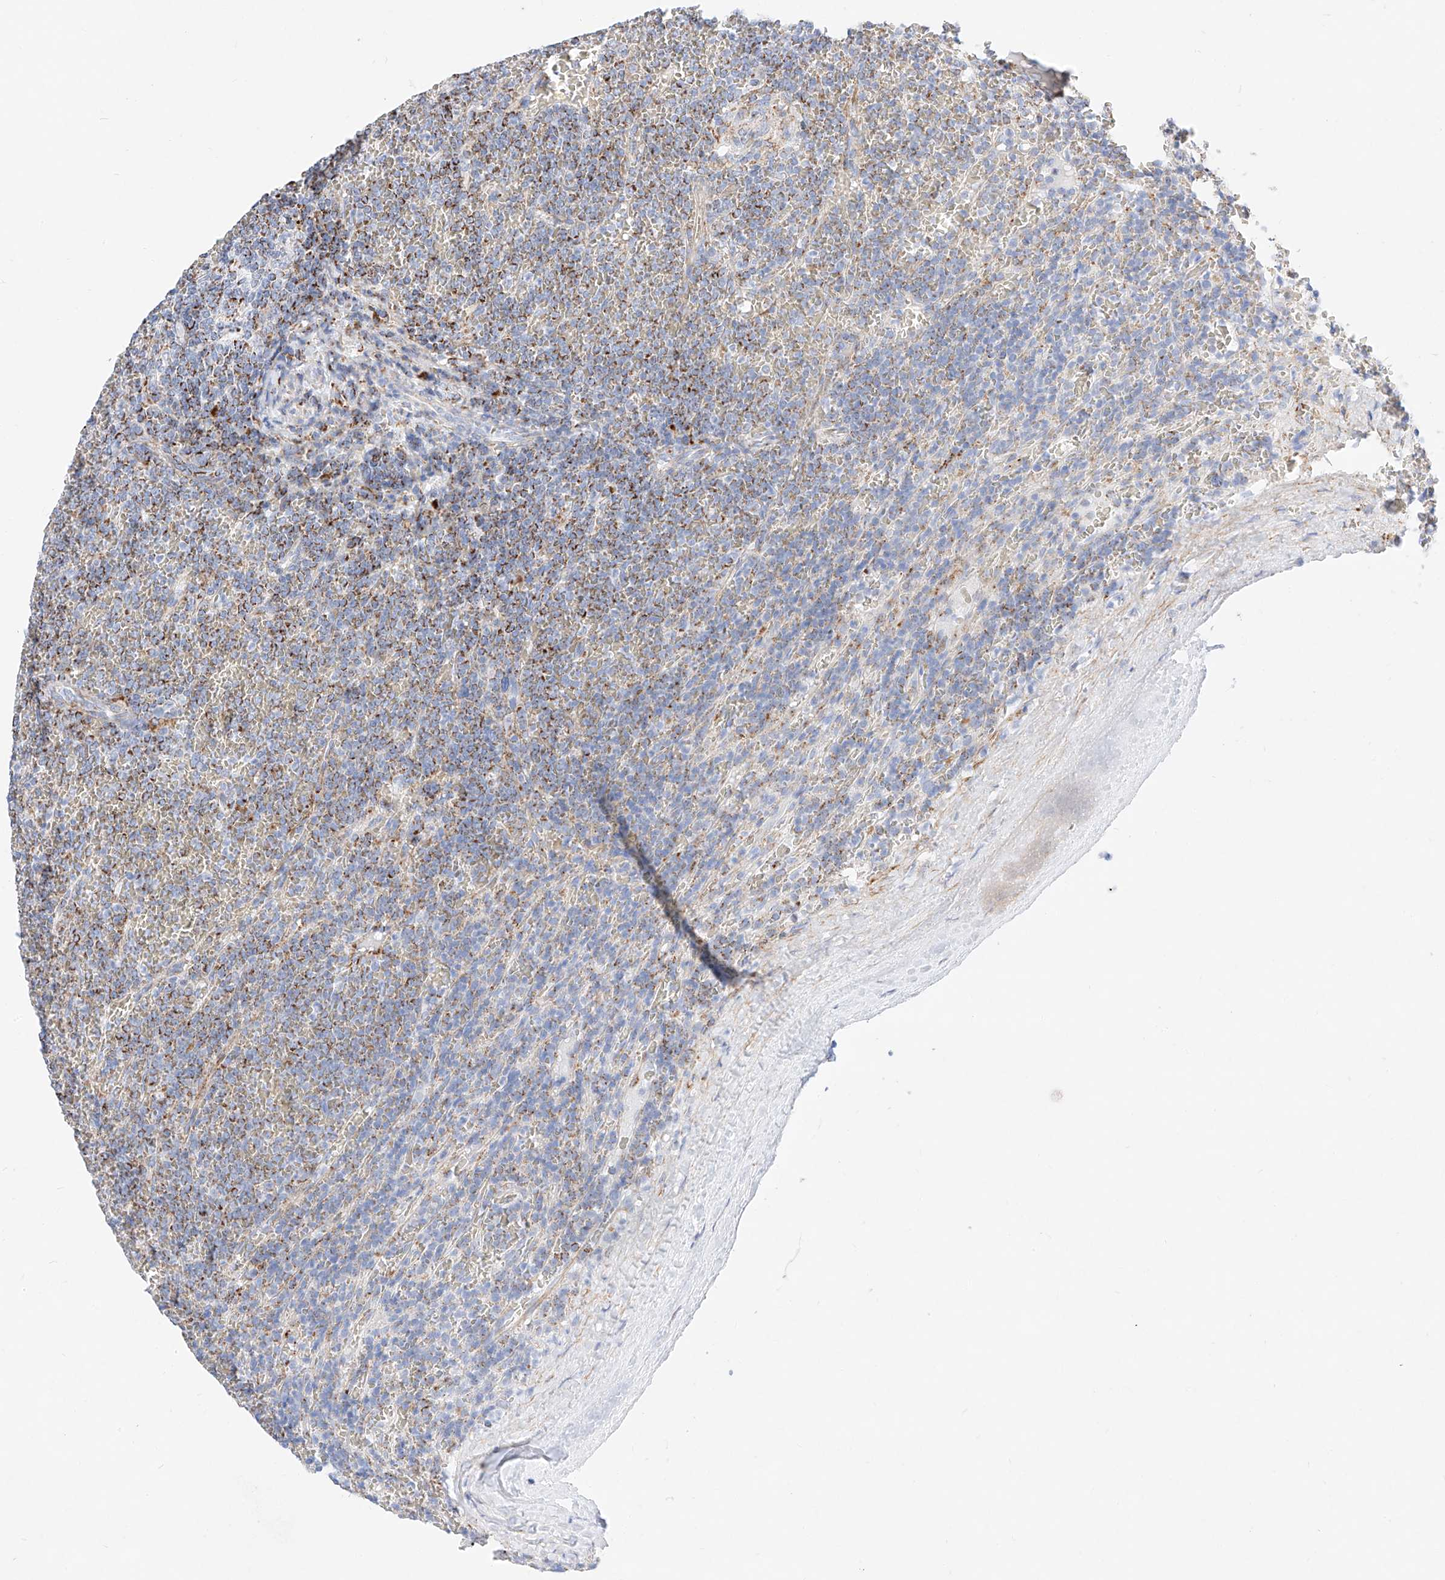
{"staining": {"intensity": "moderate", "quantity": "25%-75%", "location": "cytoplasmic/membranous"}, "tissue": "lymphoma", "cell_type": "Tumor cells", "image_type": "cancer", "snomed": [{"axis": "morphology", "description": "Malignant lymphoma, non-Hodgkin's type, Low grade"}, {"axis": "topography", "description": "Spleen"}], "caption": "Protein analysis of malignant lymphoma, non-Hodgkin's type (low-grade) tissue shows moderate cytoplasmic/membranous positivity in about 25%-75% of tumor cells. (Stains: DAB in brown, nuclei in blue, Microscopy: brightfield microscopy at high magnification).", "gene": "C6orf62", "patient": {"sex": "female", "age": 19}}